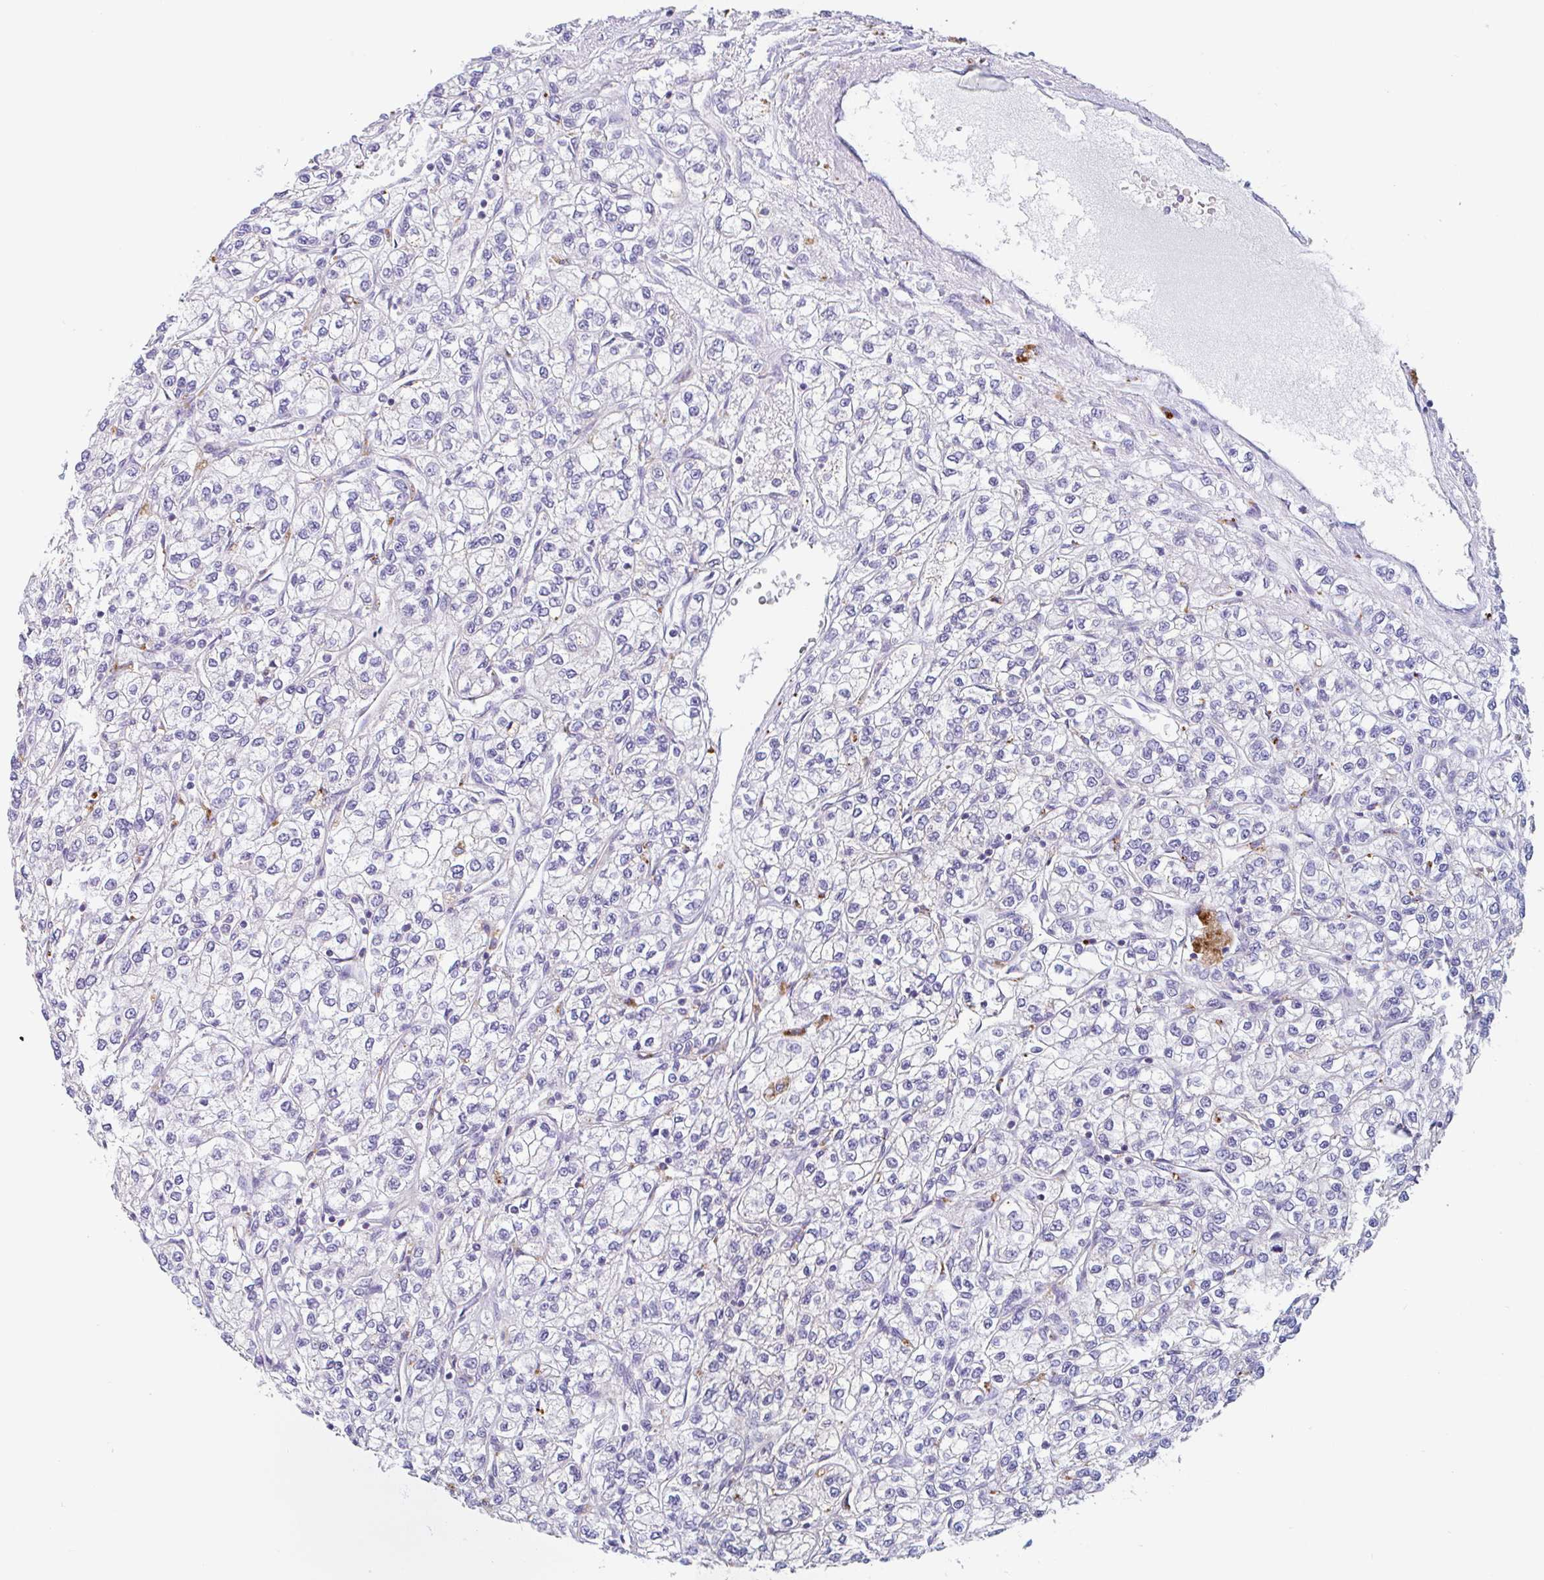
{"staining": {"intensity": "negative", "quantity": "none", "location": "none"}, "tissue": "renal cancer", "cell_type": "Tumor cells", "image_type": "cancer", "snomed": [{"axis": "morphology", "description": "Adenocarcinoma, NOS"}, {"axis": "topography", "description": "Kidney"}], "caption": "Photomicrograph shows no significant protein staining in tumor cells of renal adenocarcinoma.", "gene": "LENG9", "patient": {"sex": "male", "age": 80}}